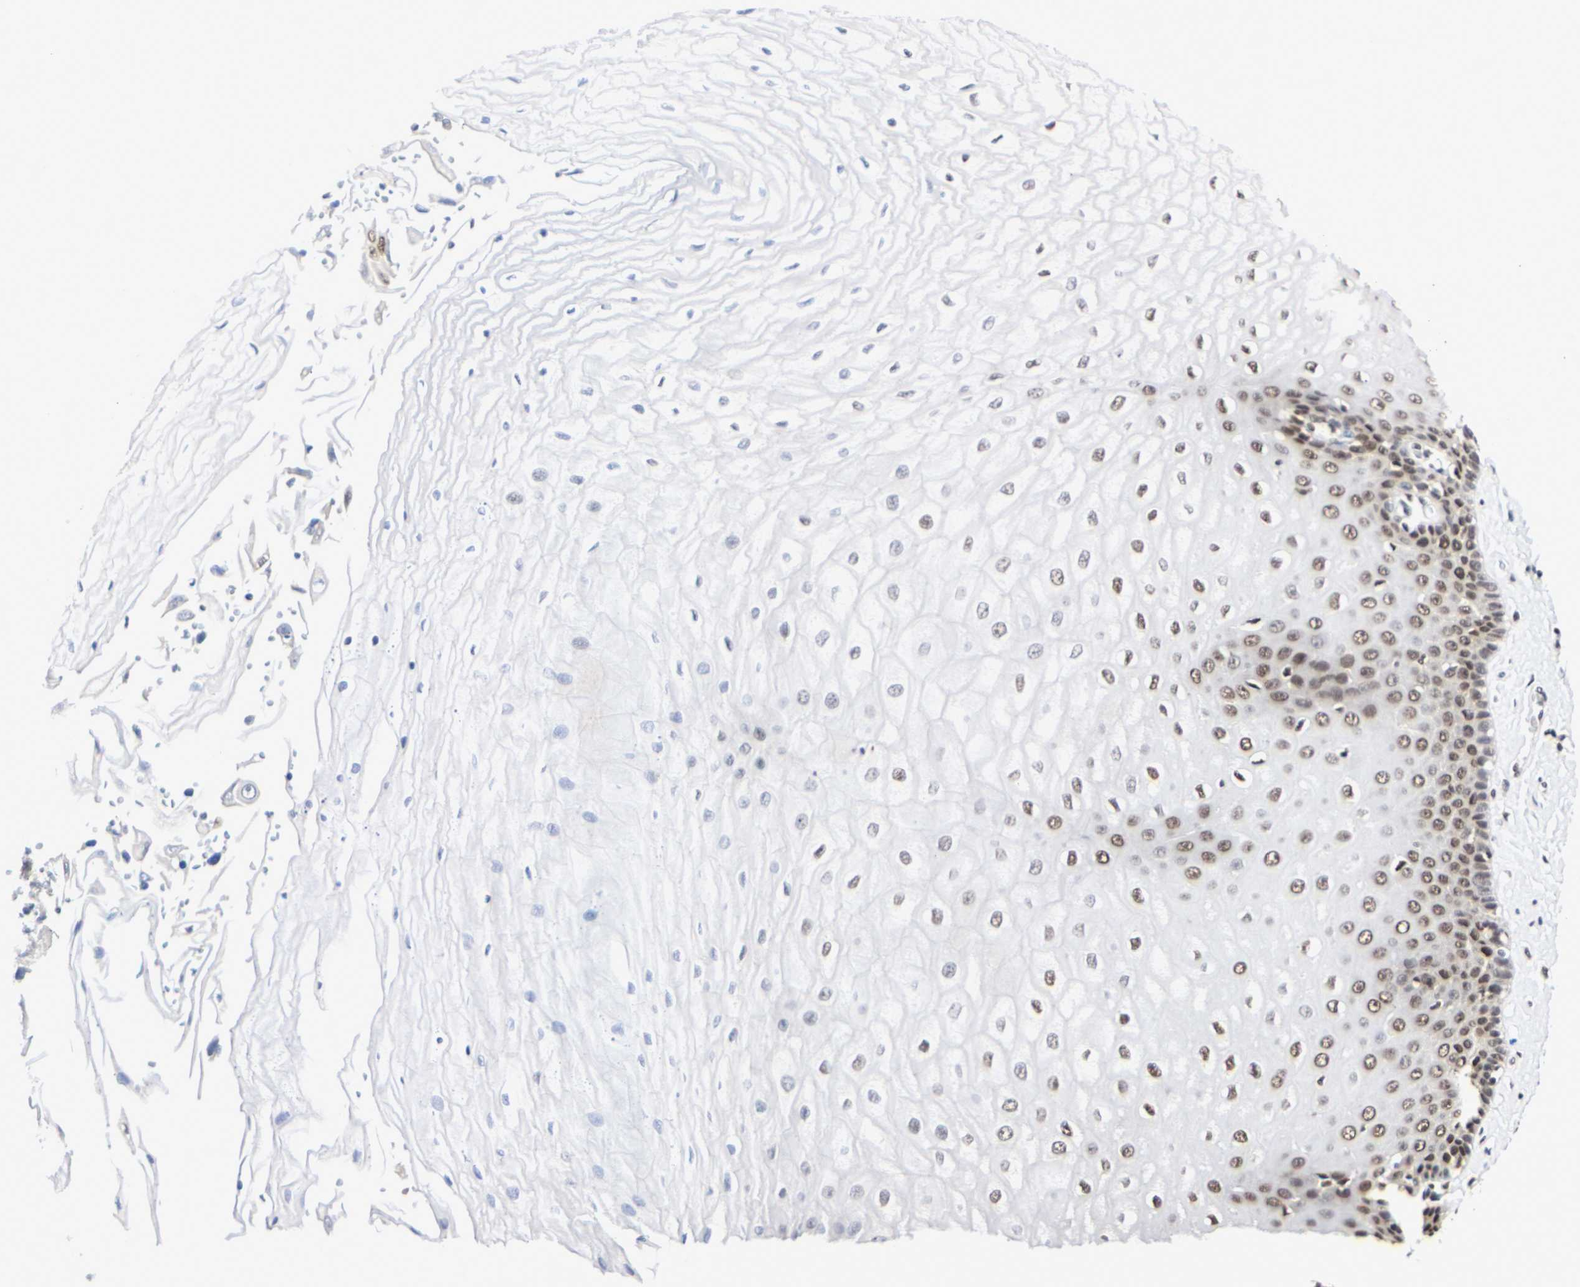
{"staining": {"intensity": "moderate", "quantity": "25%-75%", "location": "nuclear"}, "tissue": "esophagus", "cell_type": "Squamous epithelial cells", "image_type": "normal", "snomed": [{"axis": "morphology", "description": "Normal tissue, NOS"}, {"axis": "topography", "description": "Esophagus"}], "caption": "A high-resolution micrograph shows immunohistochemistry (IHC) staining of benign esophagus, which reveals moderate nuclear positivity in approximately 25%-75% of squamous epithelial cells.", "gene": "PRMT3", "patient": {"sex": "male", "age": 65}}